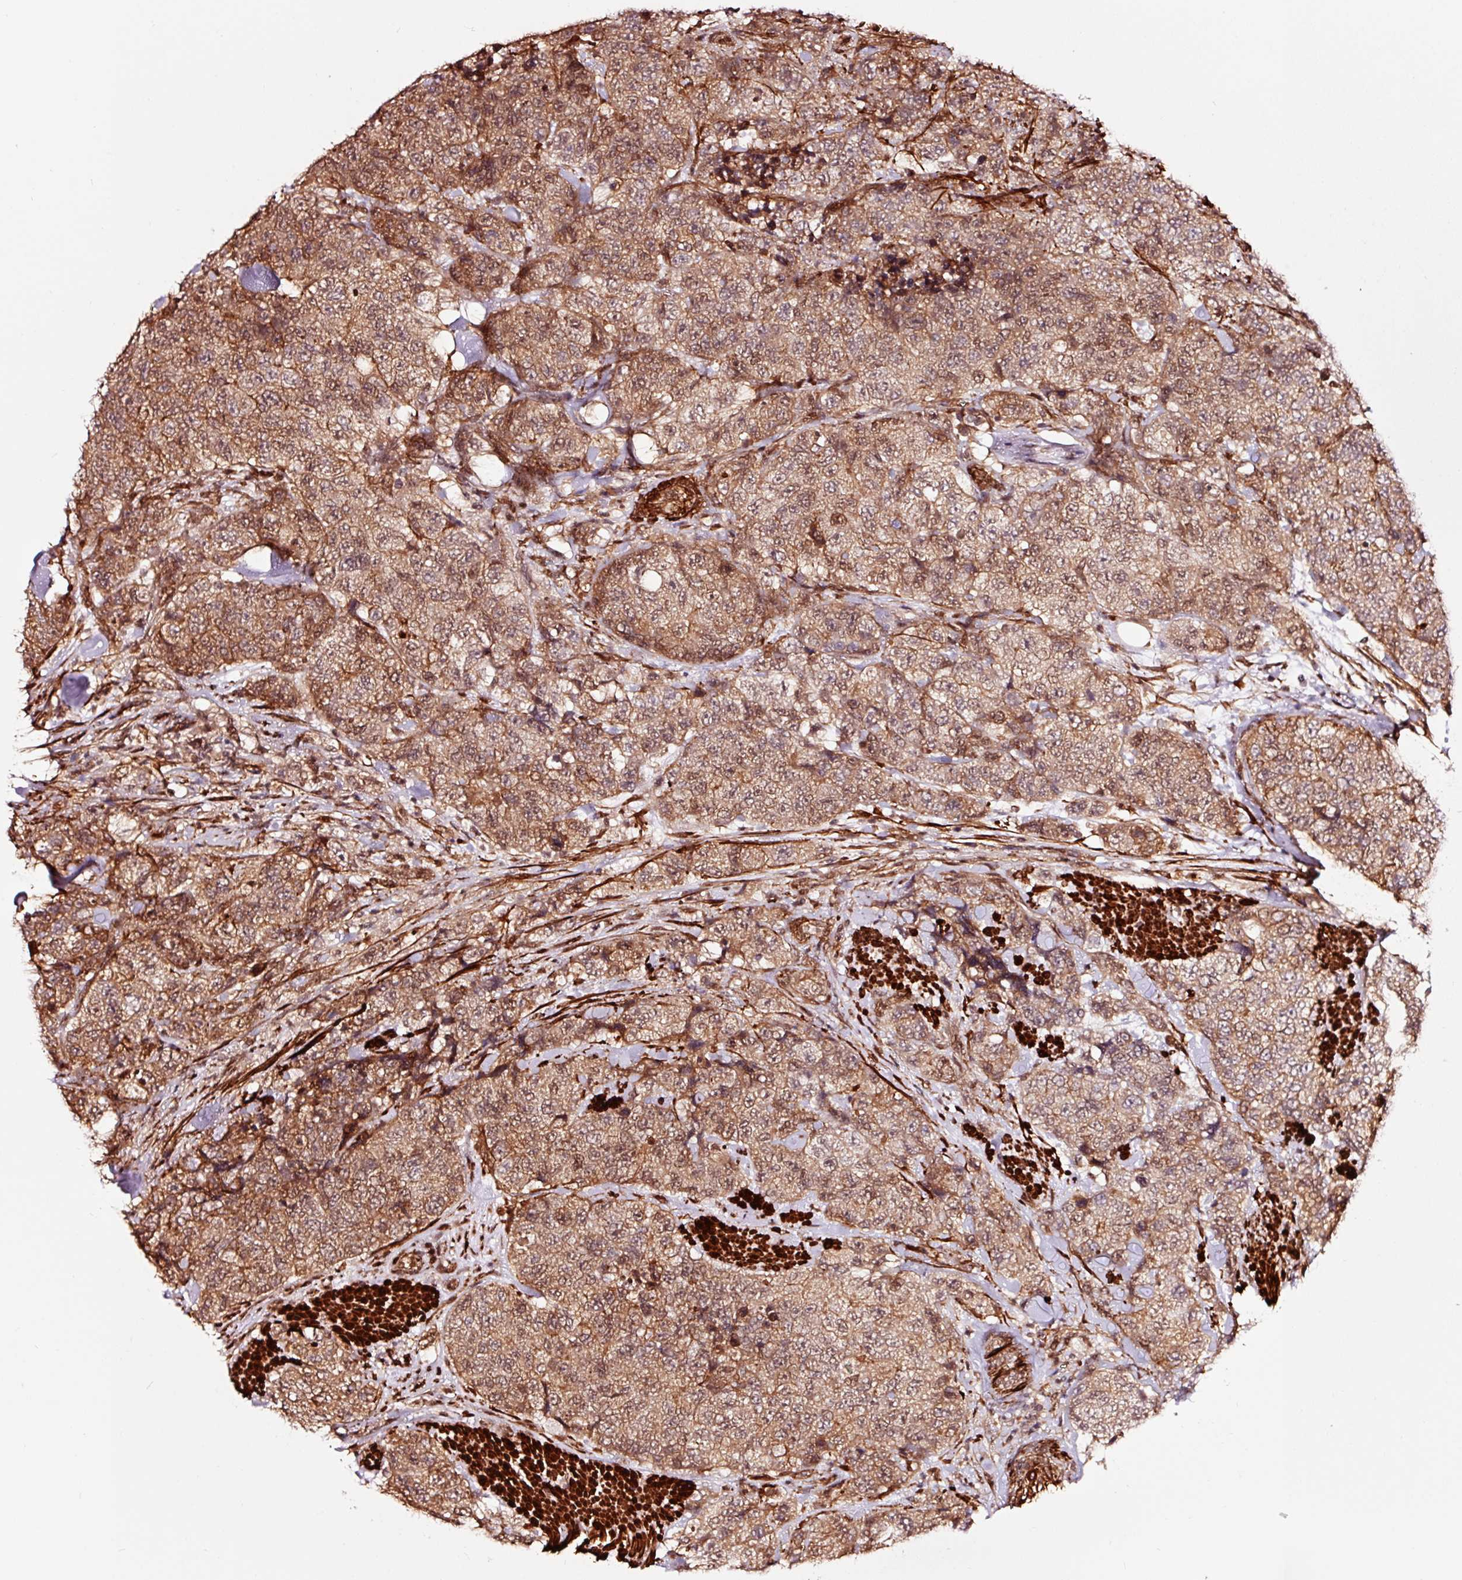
{"staining": {"intensity": "moderate", "quantity": ">75%", "location": "cytoplasmic/membranous,nuclear"}, "tissue": "urothelial cancer", "cell_type": "Tumor cells", "image_type": "cancer", "snomed": [{"axis": "morphology", "description": "Urothelial carcinoma, High grade"}, {"axis": "topography", "description": "Urinary bladder"}], "caption": "High-magnification brightfield microscopy of high-grade urothelial carcinoma stained with DAB (3,3'-diaminobenzidine) (brown) and counterstained with hematoxylin (blue). tumor cells exhibit moderate cytoplasmic/membranous and nuclear staining is appreciated in about>75% of cells.", "gene": "TPM1", "patient": {"sex": "female", "age": 78}}